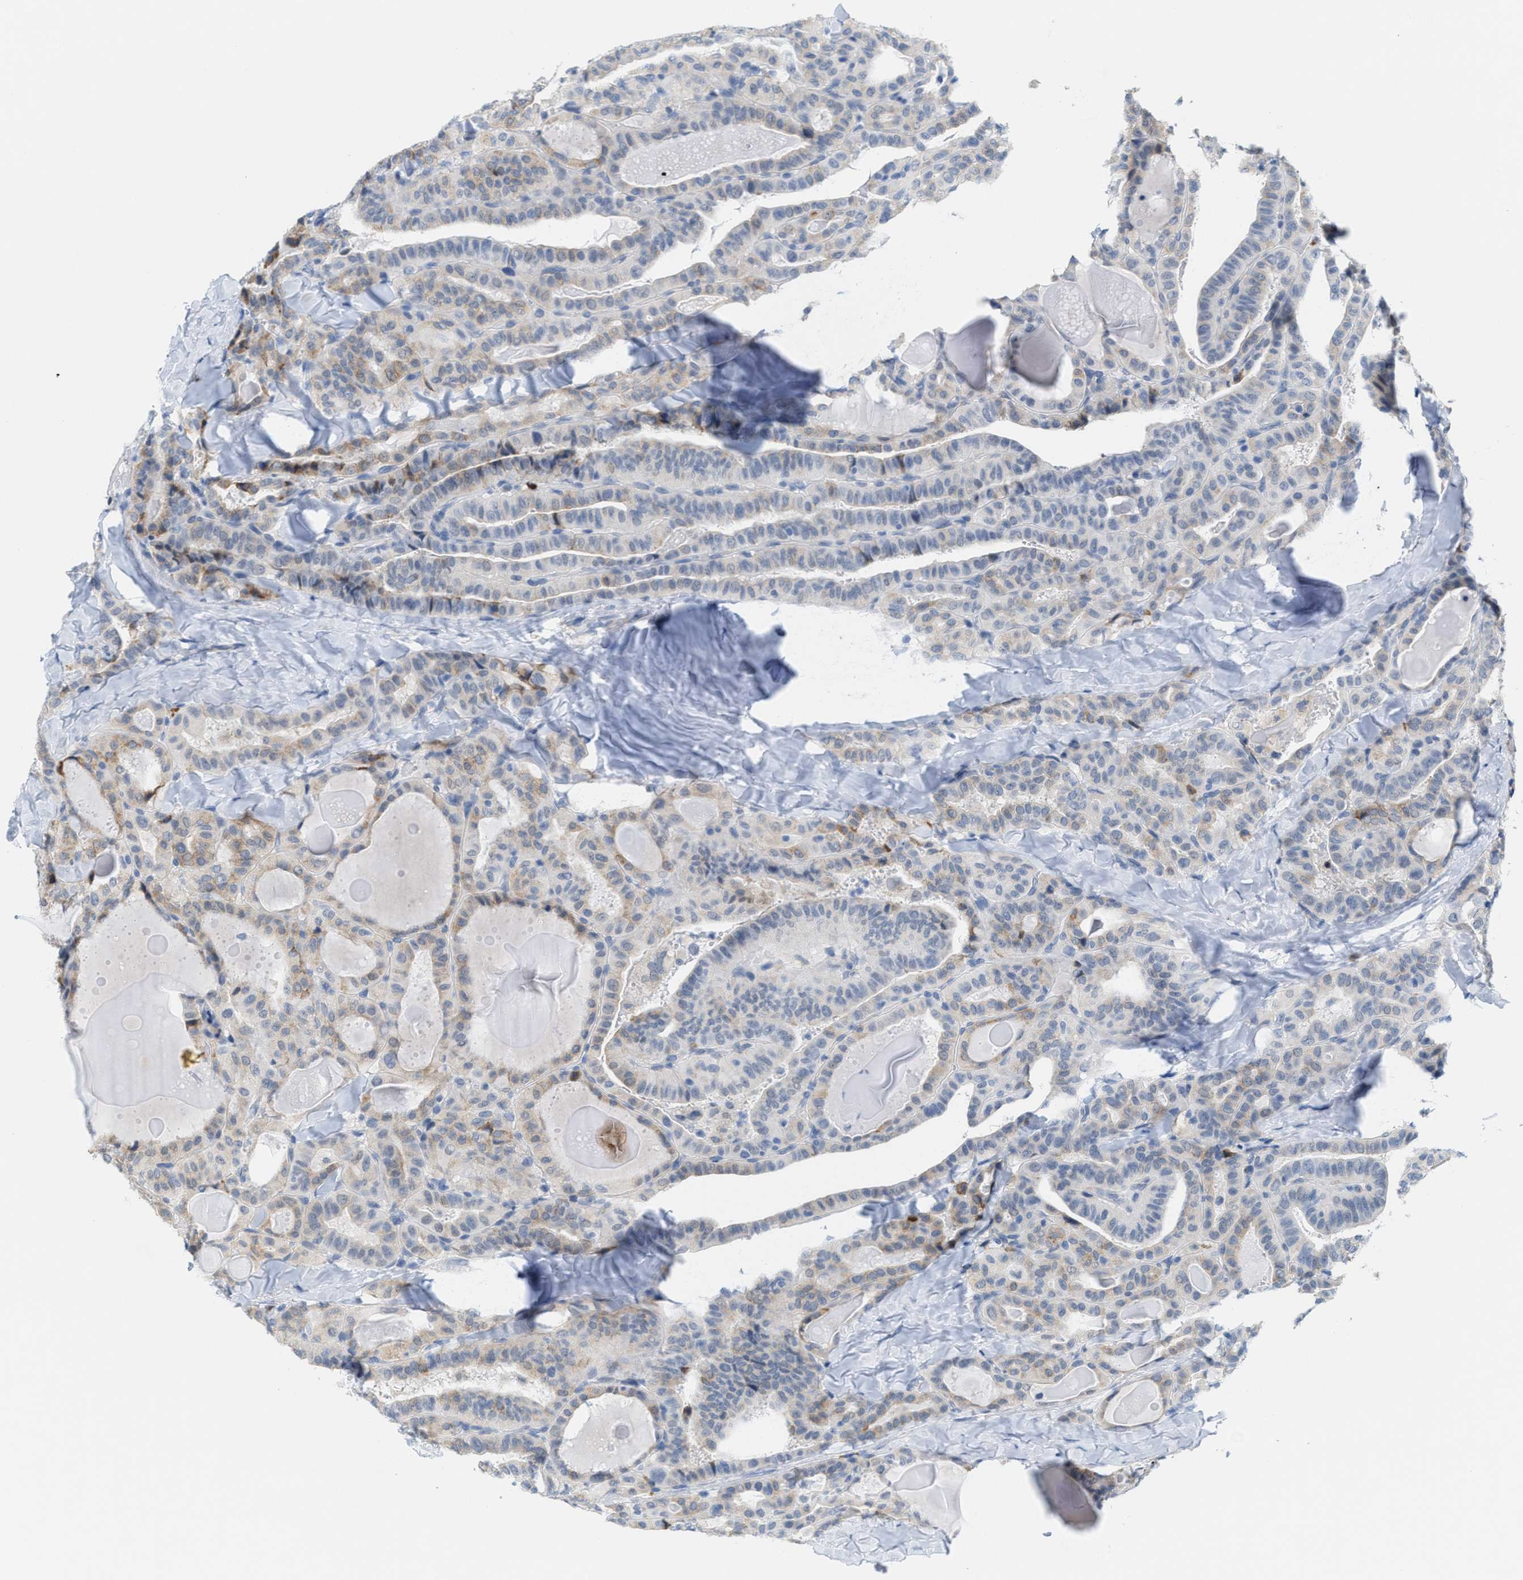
{"staining": {"intensity": "weak", "quantity": "<25%", "location": "cytoplasmic/membranous"}, "tissue": "thyroid cancer", "cell_type": "Tumor cells", "image_type": "cancer", "snomed": [{"axis": "morphology", "description": "Papillary adenocarcinoma, NOS"}, {"axis": "topography", "description": "Thyroid gland"}], "caption": "This is an immunohistochemistry image of papillary adenocarcinoma (thyroid). There is no expression in tumor cells.", "gene": "KIFC3", "patient": {"sex": "male", "age": 77}}